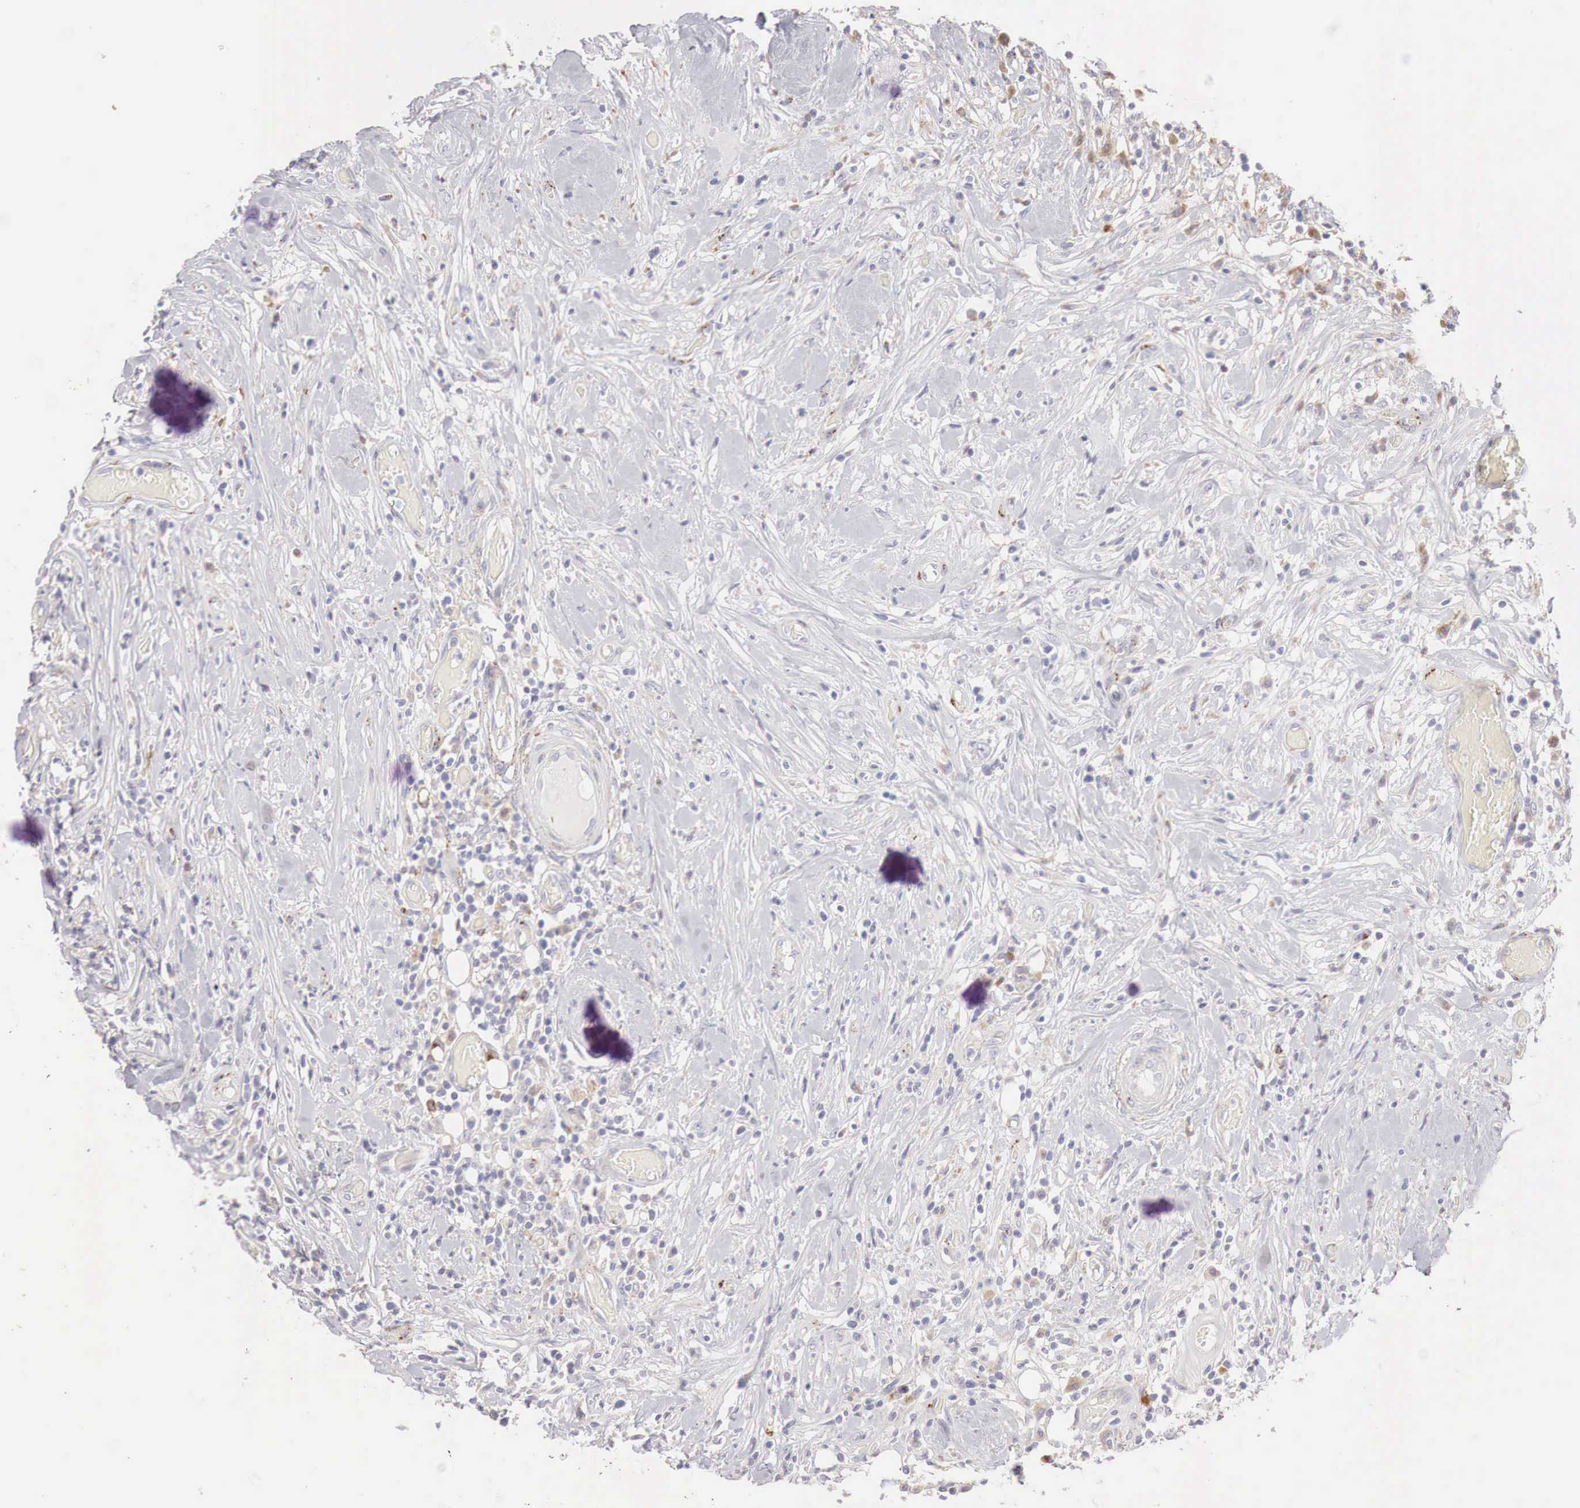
{"staining": {"intensity": "weak", "quantity": "<25%", "location": "cytoplasmic/membranous"}, "tissue": "lymphoma", "cell_type": "Tumor cells", "image_type": "cancer", "snomed": [{"axis": "morphology", "description": "Malignant lymphoma, non-Hodgkin's type, High grade"}, {"axis": "topography", "description": "Colon"}], "caption": "Tumor cells are negative for protein expression in human lymphoma. (Brightfield microscopy of DAB (3,3'-diaminobenzidine) immunohistochemistry (IHC) at high magnification).", "gene": "GLA", "patient": {"sex": "male", "age": 82}}